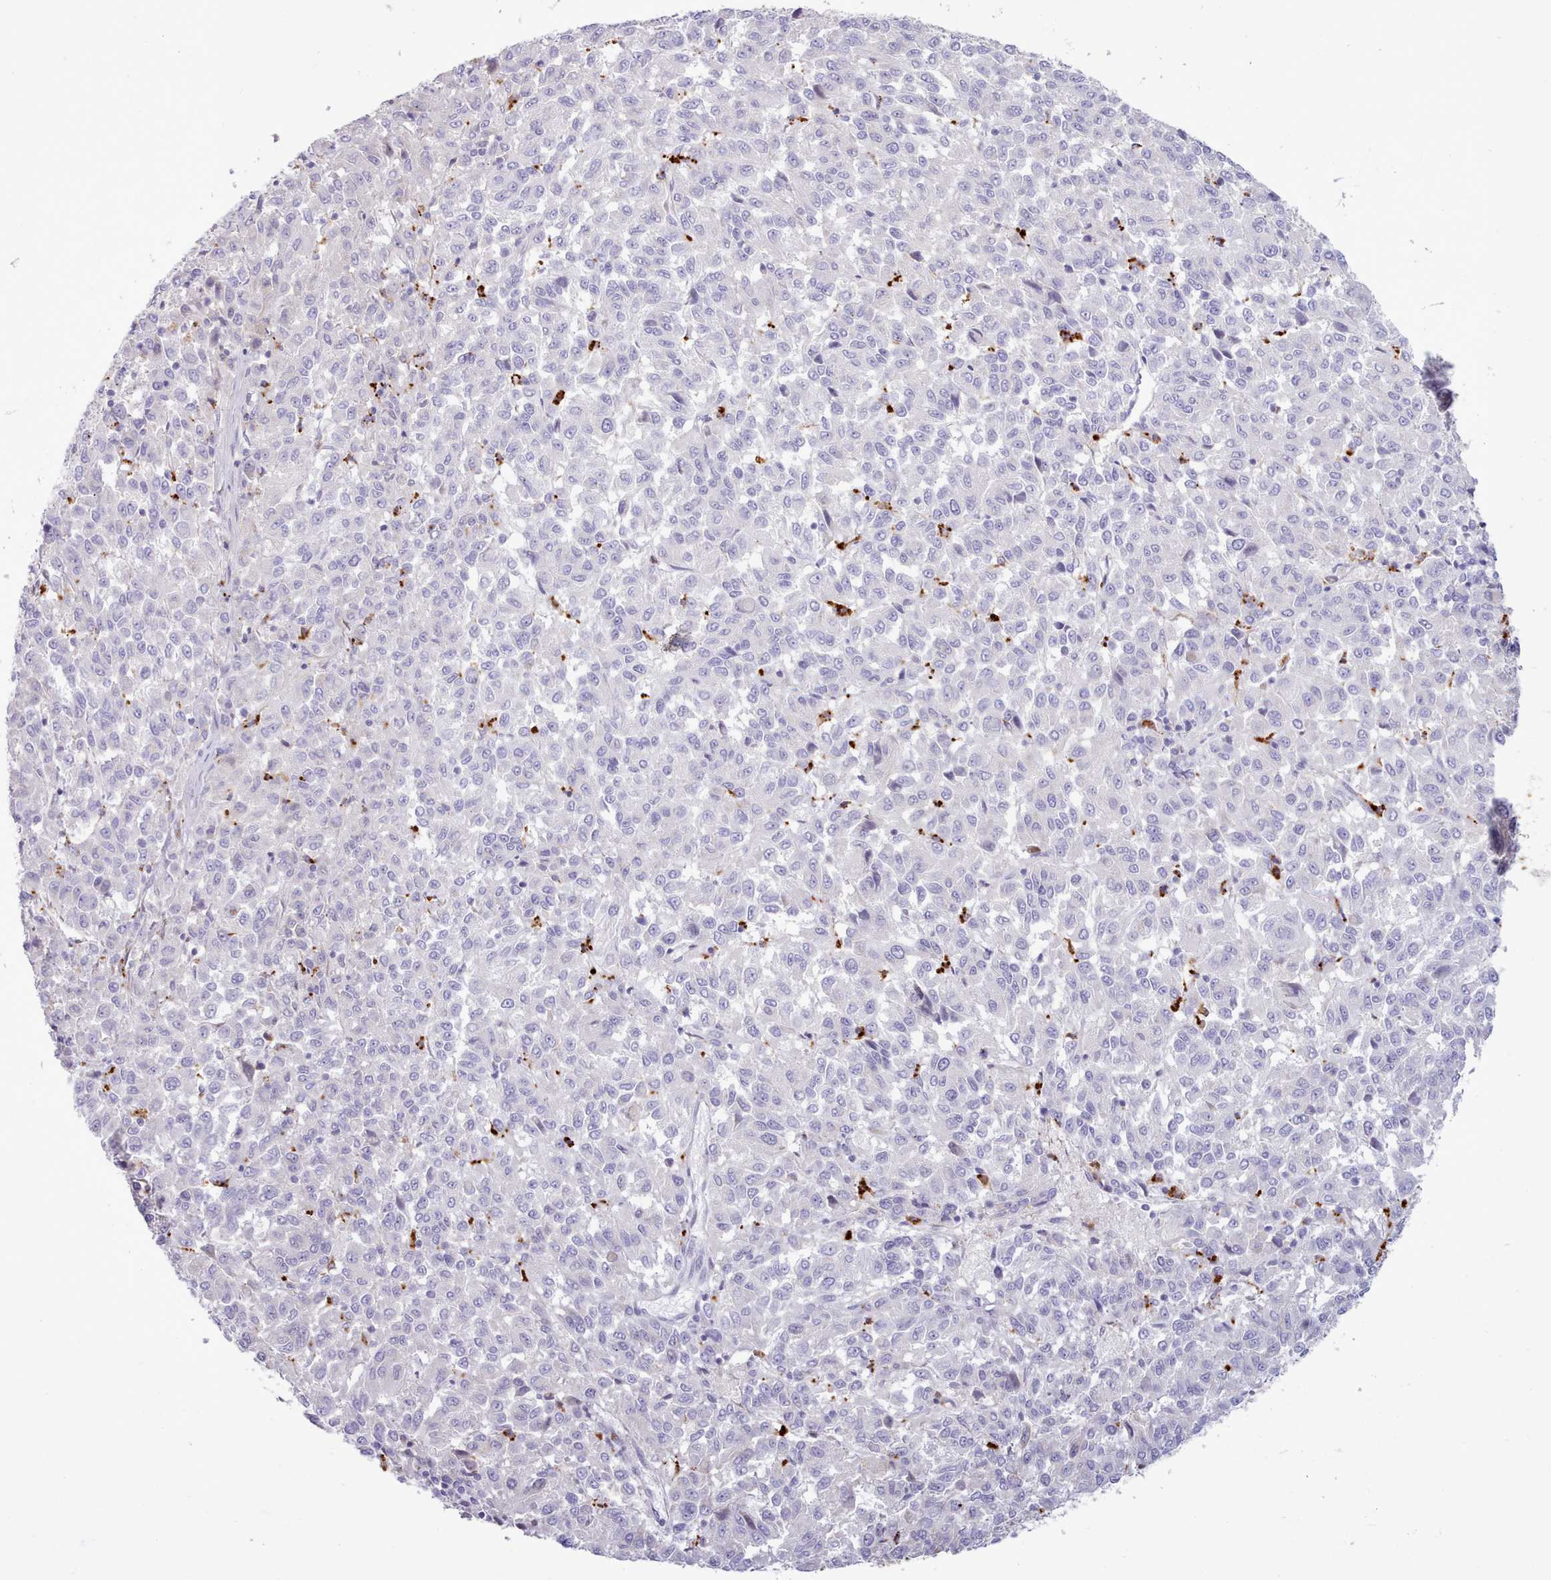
{"staining": {"intensity": "negative", "quantity": "none", "location": "none"}, "tissue": "melanoma", "cell_type": "Tumor cells", "image_type": "cancer", "snomed": [{"axis": "morphology", "description": "Malignant melanoma, Metastatic site"}, {"axis": "topography", "description": "Lung"}], "caption": "High magnification brightfield microscopy of melanoma stained with DAB (3,3'-diaminobenzidine) (brown) and counterstained with hematoxylin (blue): tumor cells show no significant staining. (DAB immunohistochemistry (IHC) with hematoxylin counter stain).", "gene": "SRD5A1", "patient": {"sex": "male", "age": 64}}